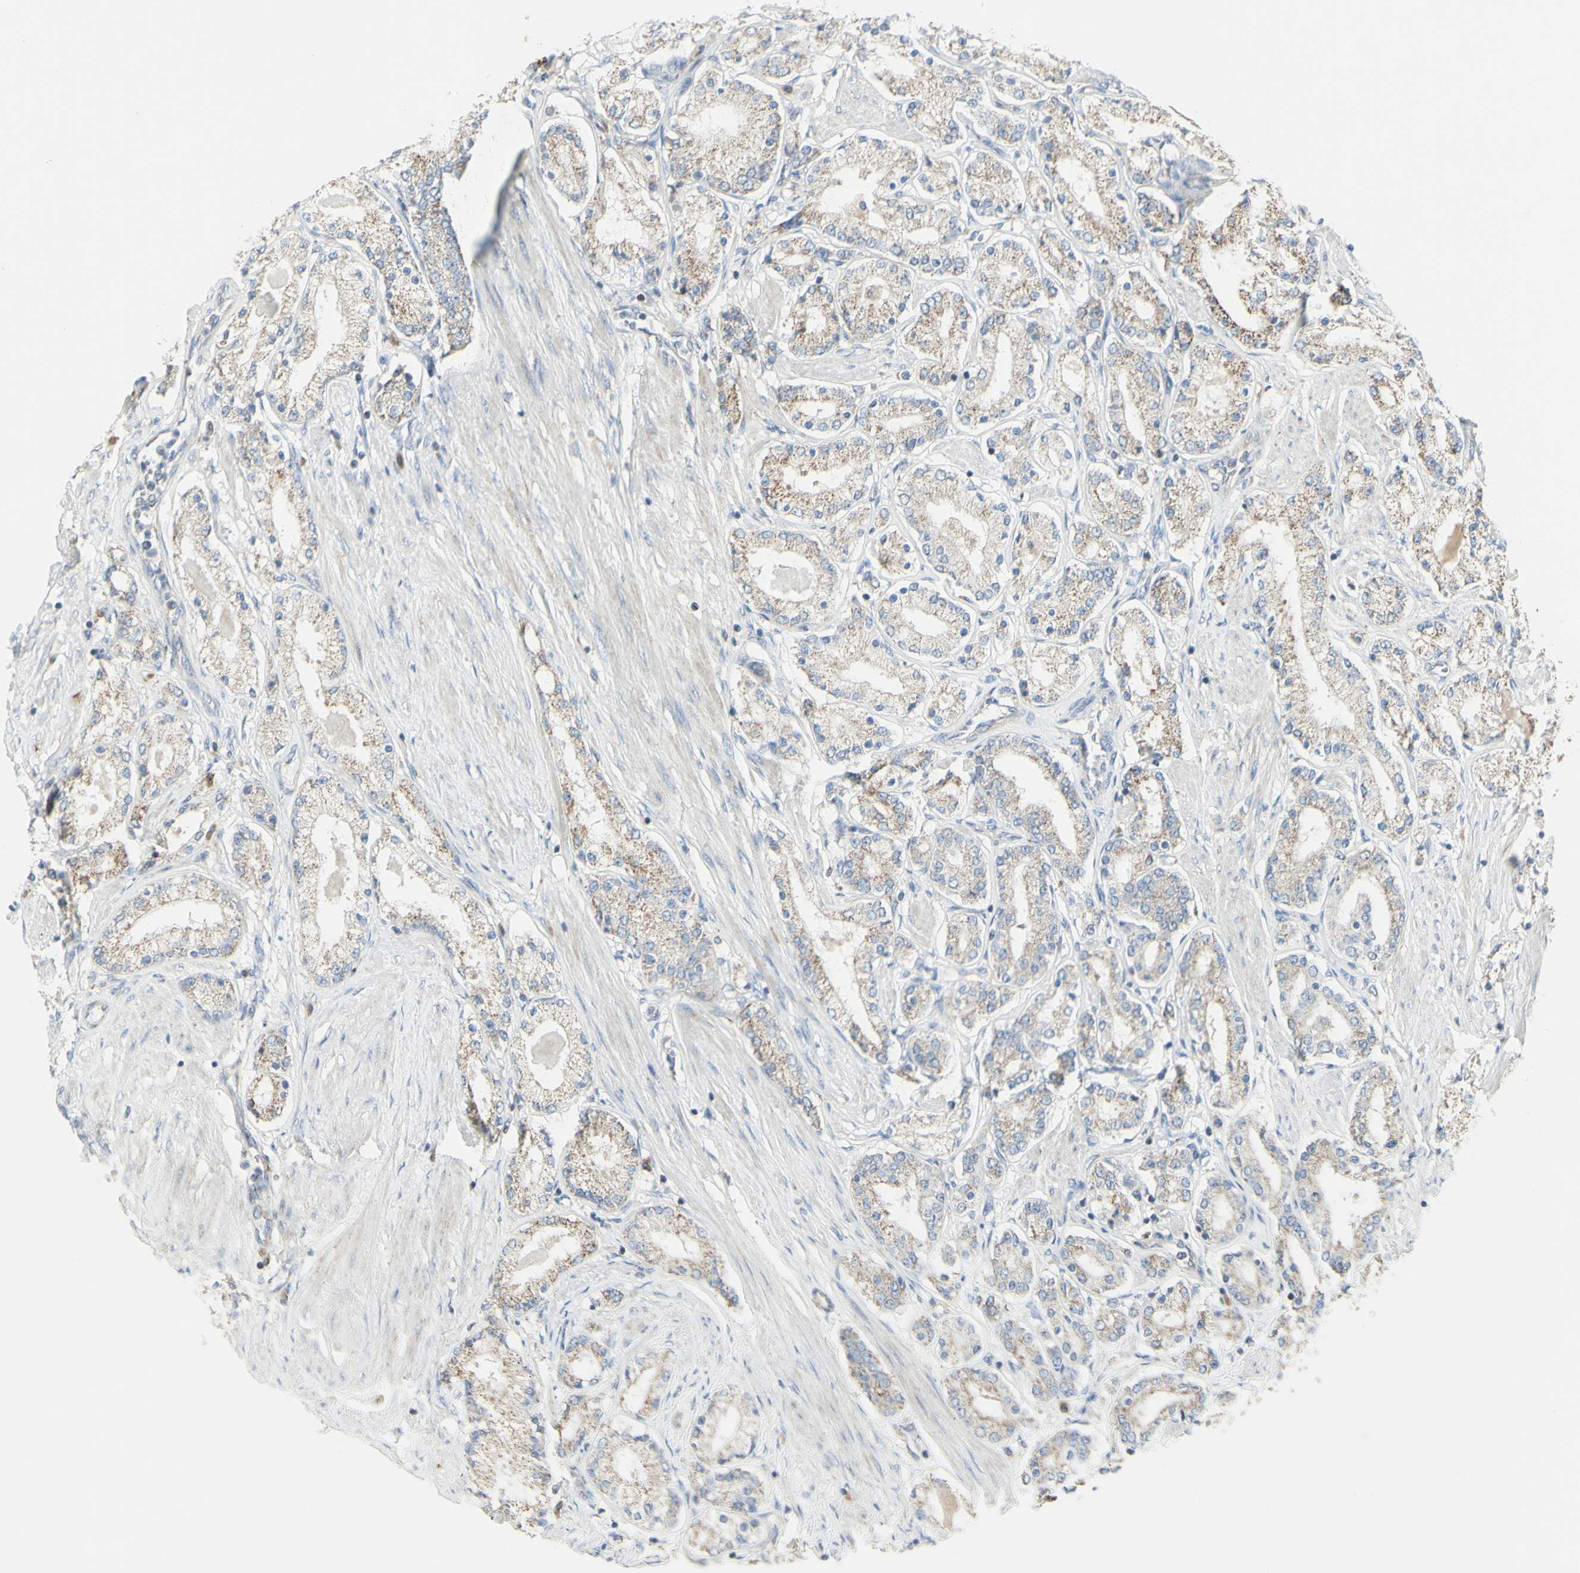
{"staining": {"intensity": "weak", "quantity": "25%-75%", "location": "cytoplasmic/membranous"}, "tissue": "prostate cancer", "cell_type": "Tumor cells", "image_type": "cancer", "snomed": [{"axis": "morphology", "description": "Adenocarcinoma, Low grade"}, {"axis": "topography", "description": "Prostate"}], "caption": "The image shows staining of prostate cancer (adenocarcinoma (low-grade)), revealing weak cytoplasmic/membranous protein positivity (brown color) within tumor cells.", "gene": "CNTNAP1", "patient": {"sex": "male", "age": 63}}